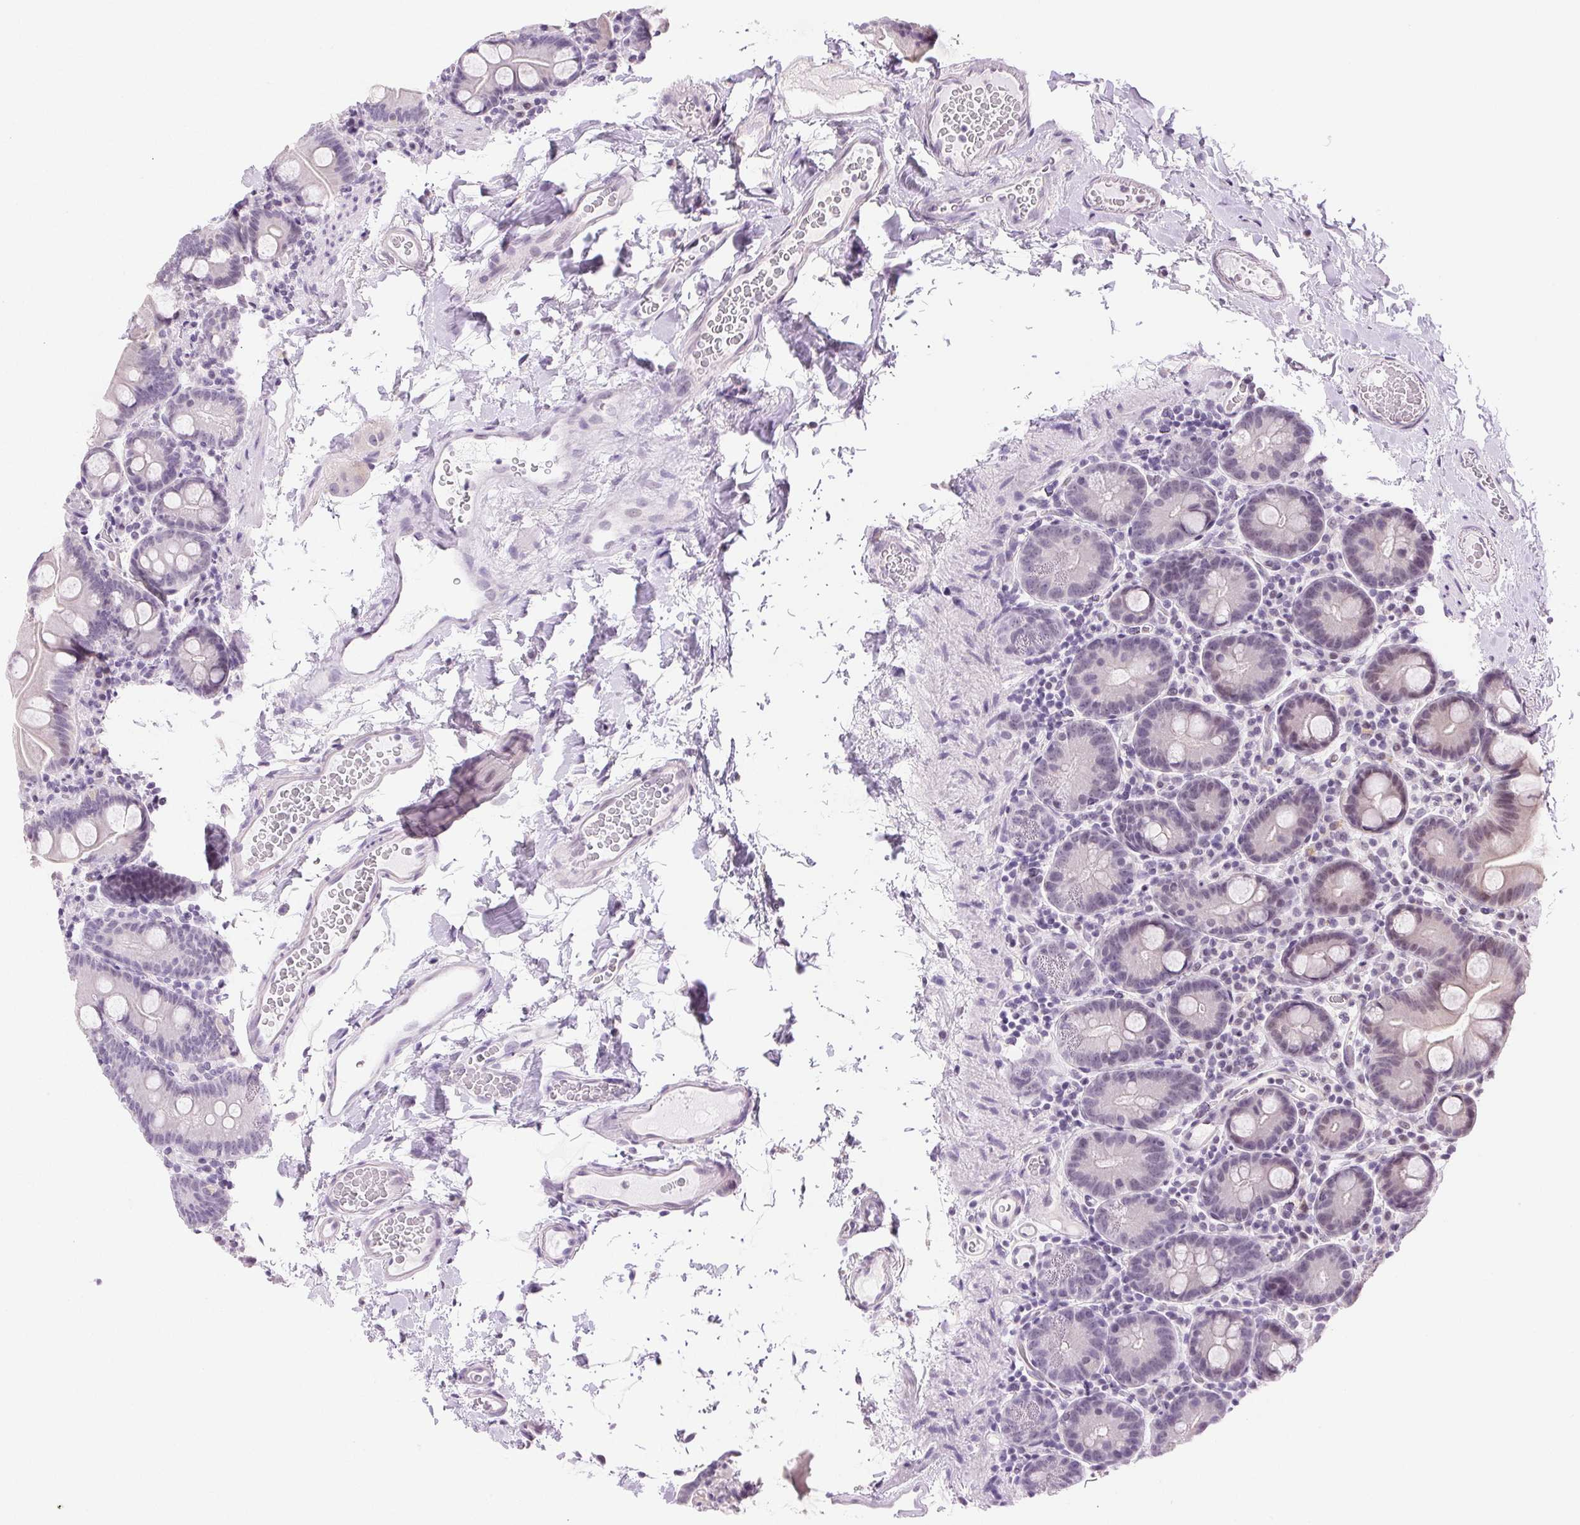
{"staining": {"intensity": "negative", "quantity": "none", "location": "none"}, "tissue": "small intestine", "cell_type": "Glandular cells", "image_type": "normal", "snomed": [{"axis": "morphology", "description": "Normal tissue, NOS"}, {"axis": "topography", "description": "Small intestine"}], "caption": "This is an IHC micrograph of benign human small intestine. There is no positivity in glandular cells.", "gene": "GRHL3", "patient": {"sex": "female", "age": 68}}